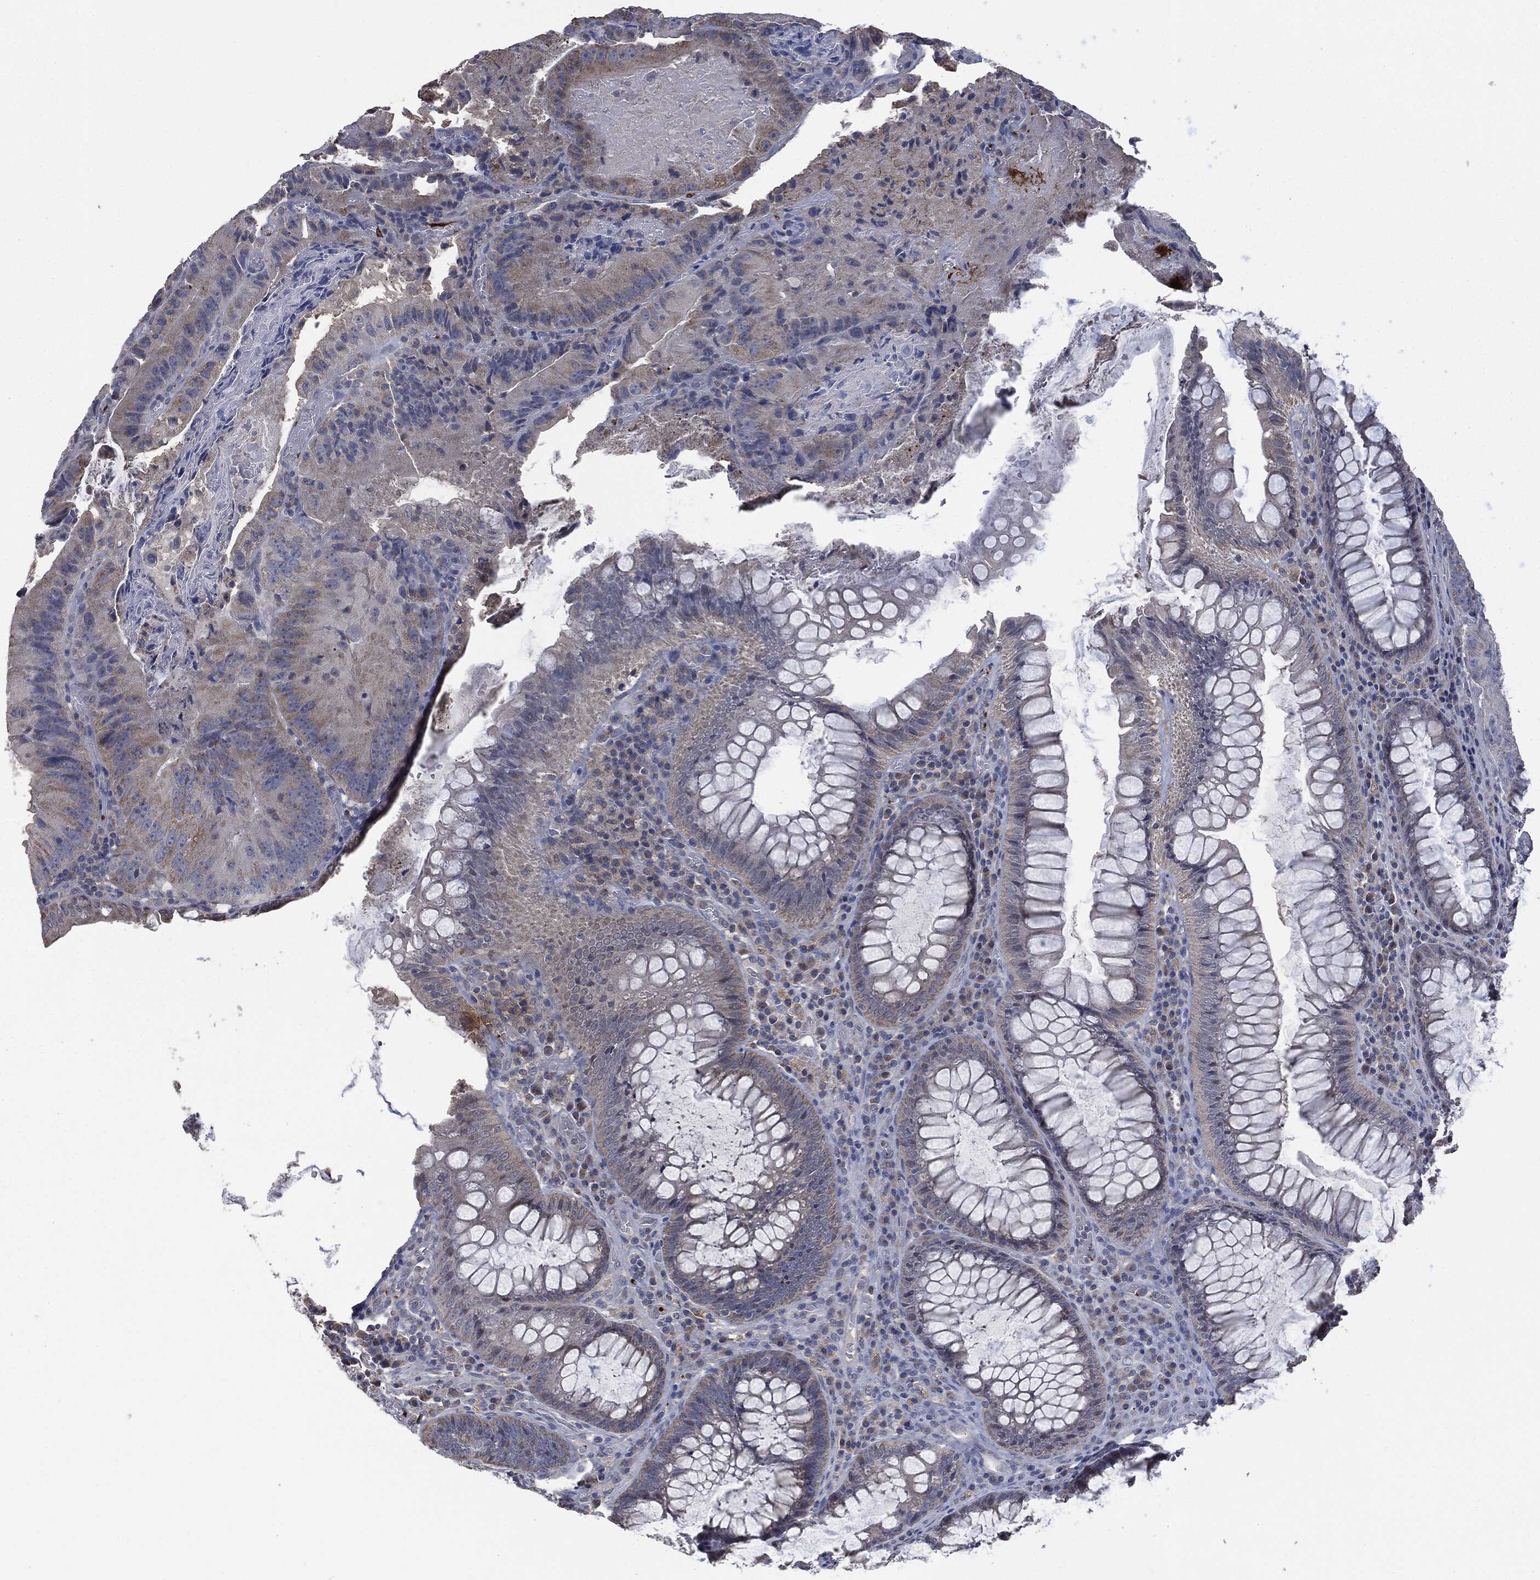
{"staining": {"intensity": "weak", "quantity": "25%-75%", "location": "cytoplasmic/membranous"}, "tissue": "colorectal cancer", "cell_type": "Tumor cells", "image_type": "cancer", "snomed": [{"axis": "morphology", "description": "Adenocarcinoma, NOS"}, {"axis": "topography", "description": "Colon"}], "caption": "Protein staining shows weak cytoplasmic/membranous staining in about 25%-75% of tumor cells in colorectal cancer.", "gene": "CD33", "patient": {"sex": "female", "age": 86}}